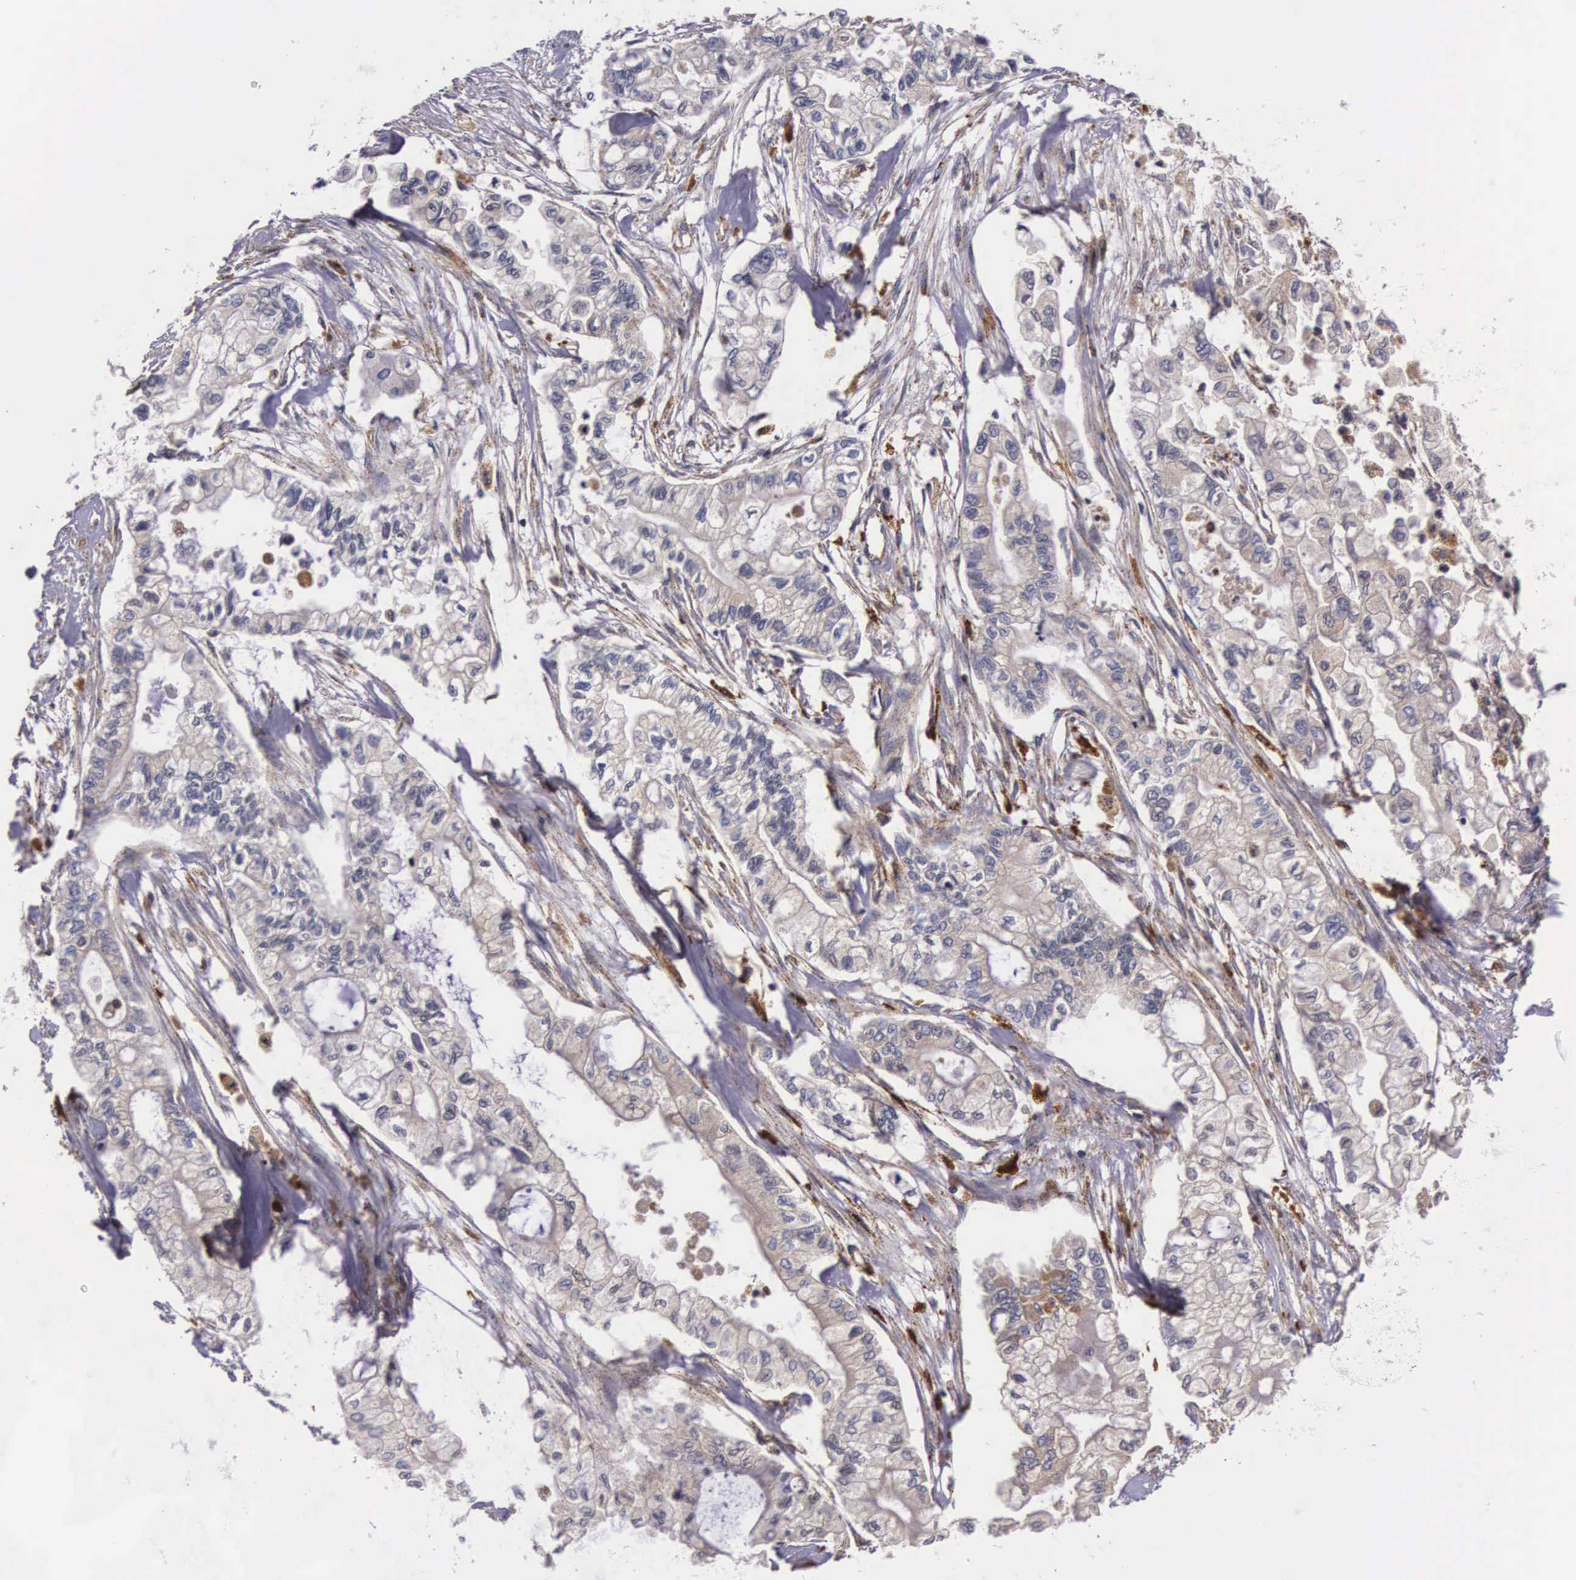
{"staining": {"intensity": "weak", "quantity": "25%-75%", "location": "cytoplasmic/membranous"}, "tissue": "pancreatic cancer", "cell_type": "Tumor cells", "image_type": "cancer", "snomed": [{"axis": "morphology", "description": "Adenocarcinoma, NOS"}, {"axis": "topography", "description": "Pancreas"}], "caption": "Pancreatic cancer (adenocarcinoma) tissue reveals weak cytoplasmic/membranous staining in approximately 25%-75% of tumor cells", "gene": "NAGA", "patient": {"sex": "male", "age": 79}}